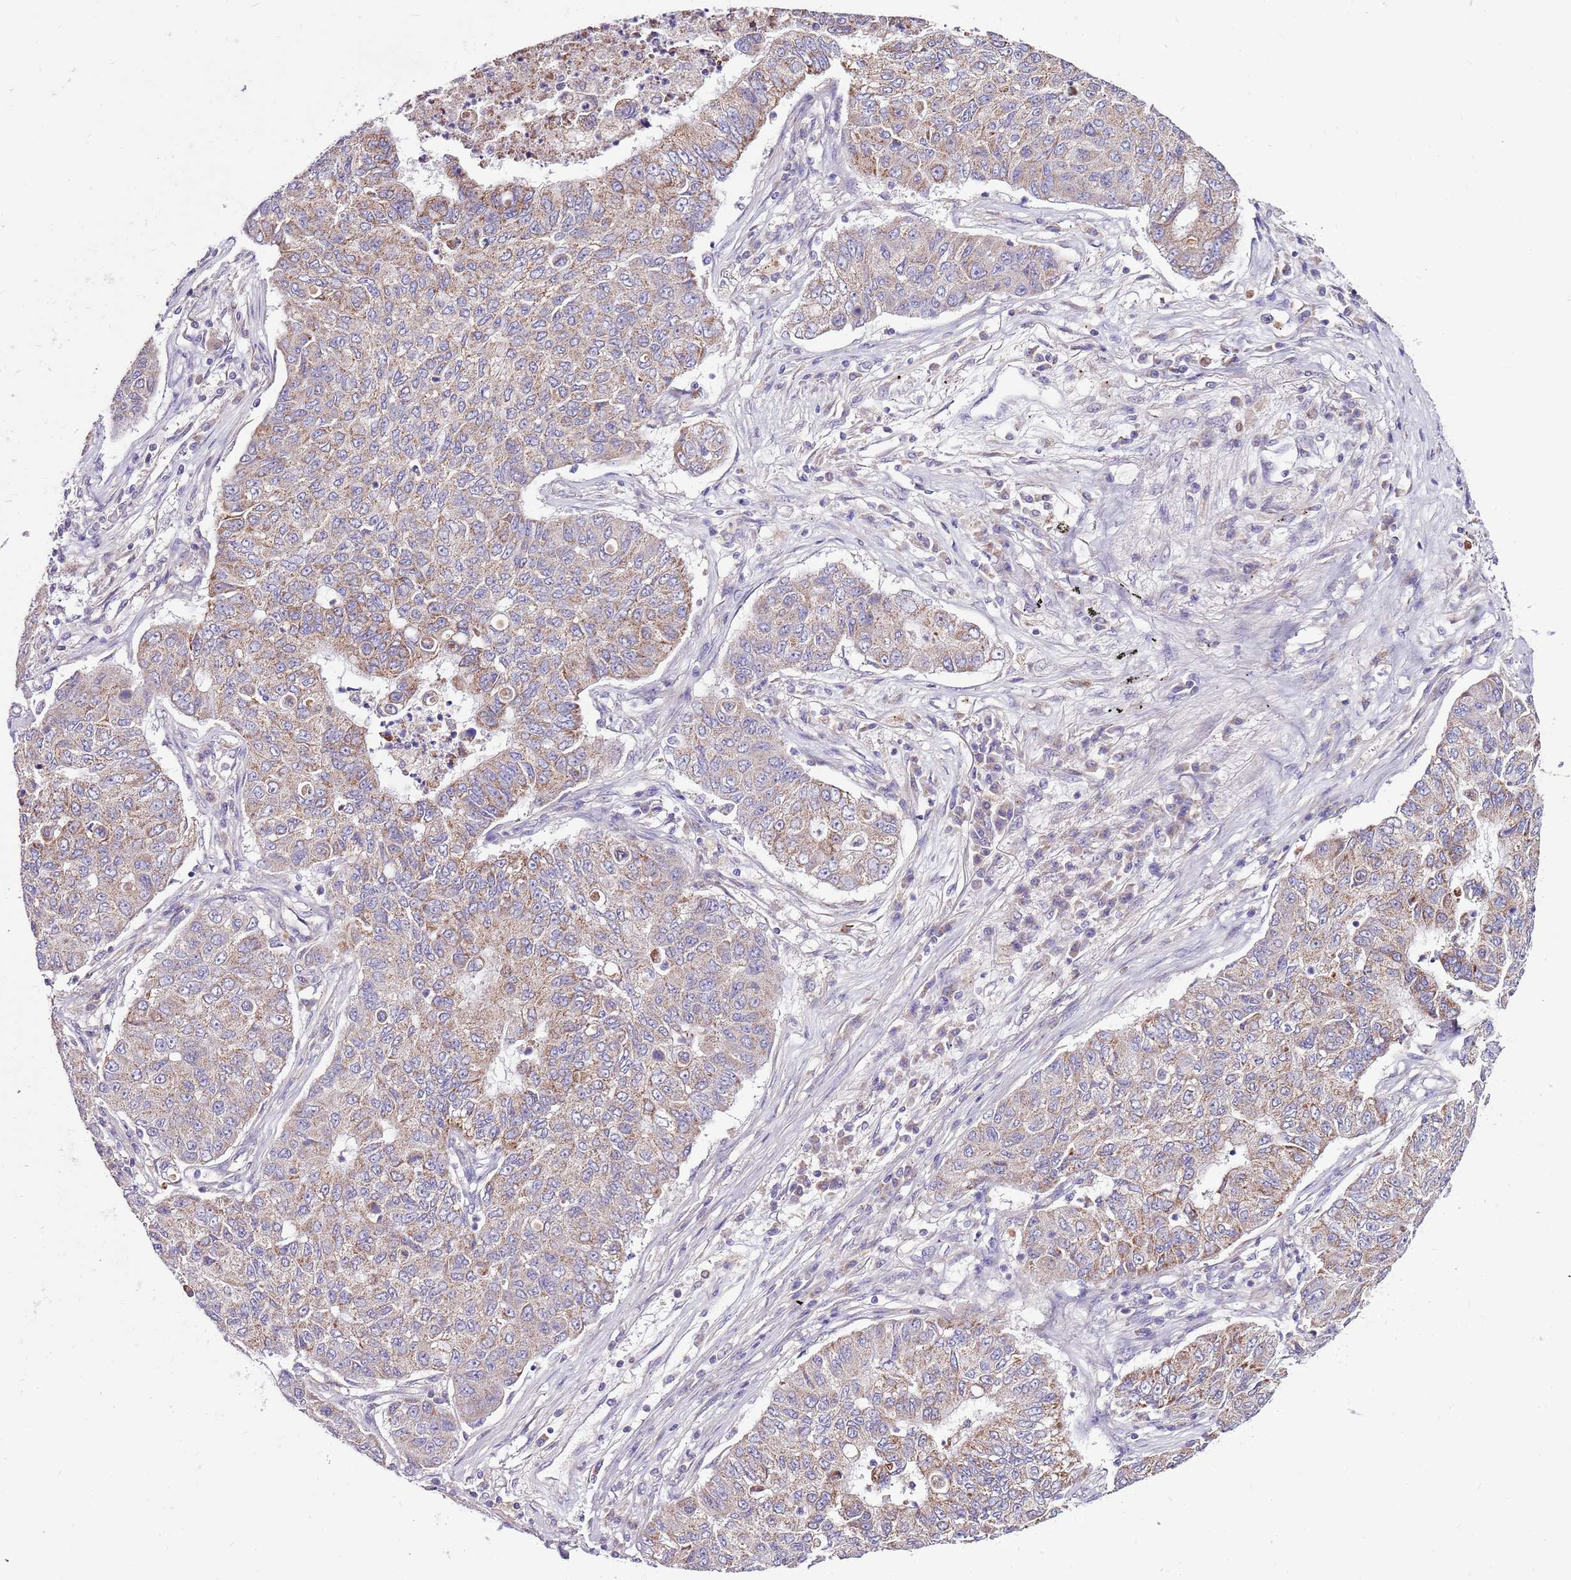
{"staining": {"intensity": "moderate", "quantity": "25%-75%", "location": "cytoplasmic/membranous"}, "tissue": "lung cancer", "cell_type": "Tumor cells", "image_type": "cancer", "snomed": [{"axis": "morphology", "description": "Squamous cell carcinoma, NOS"}, {"axis": "topography", "description": "Lung"}], "caption": "A photomicrograph of lung cancer (squamous cell carcinoma) stained for a protein shows moderate cytoplasmic/membranous brown staining in tumor cells.", "gene": "SMG1", "patient": {"sex": "male", "age": 74}}